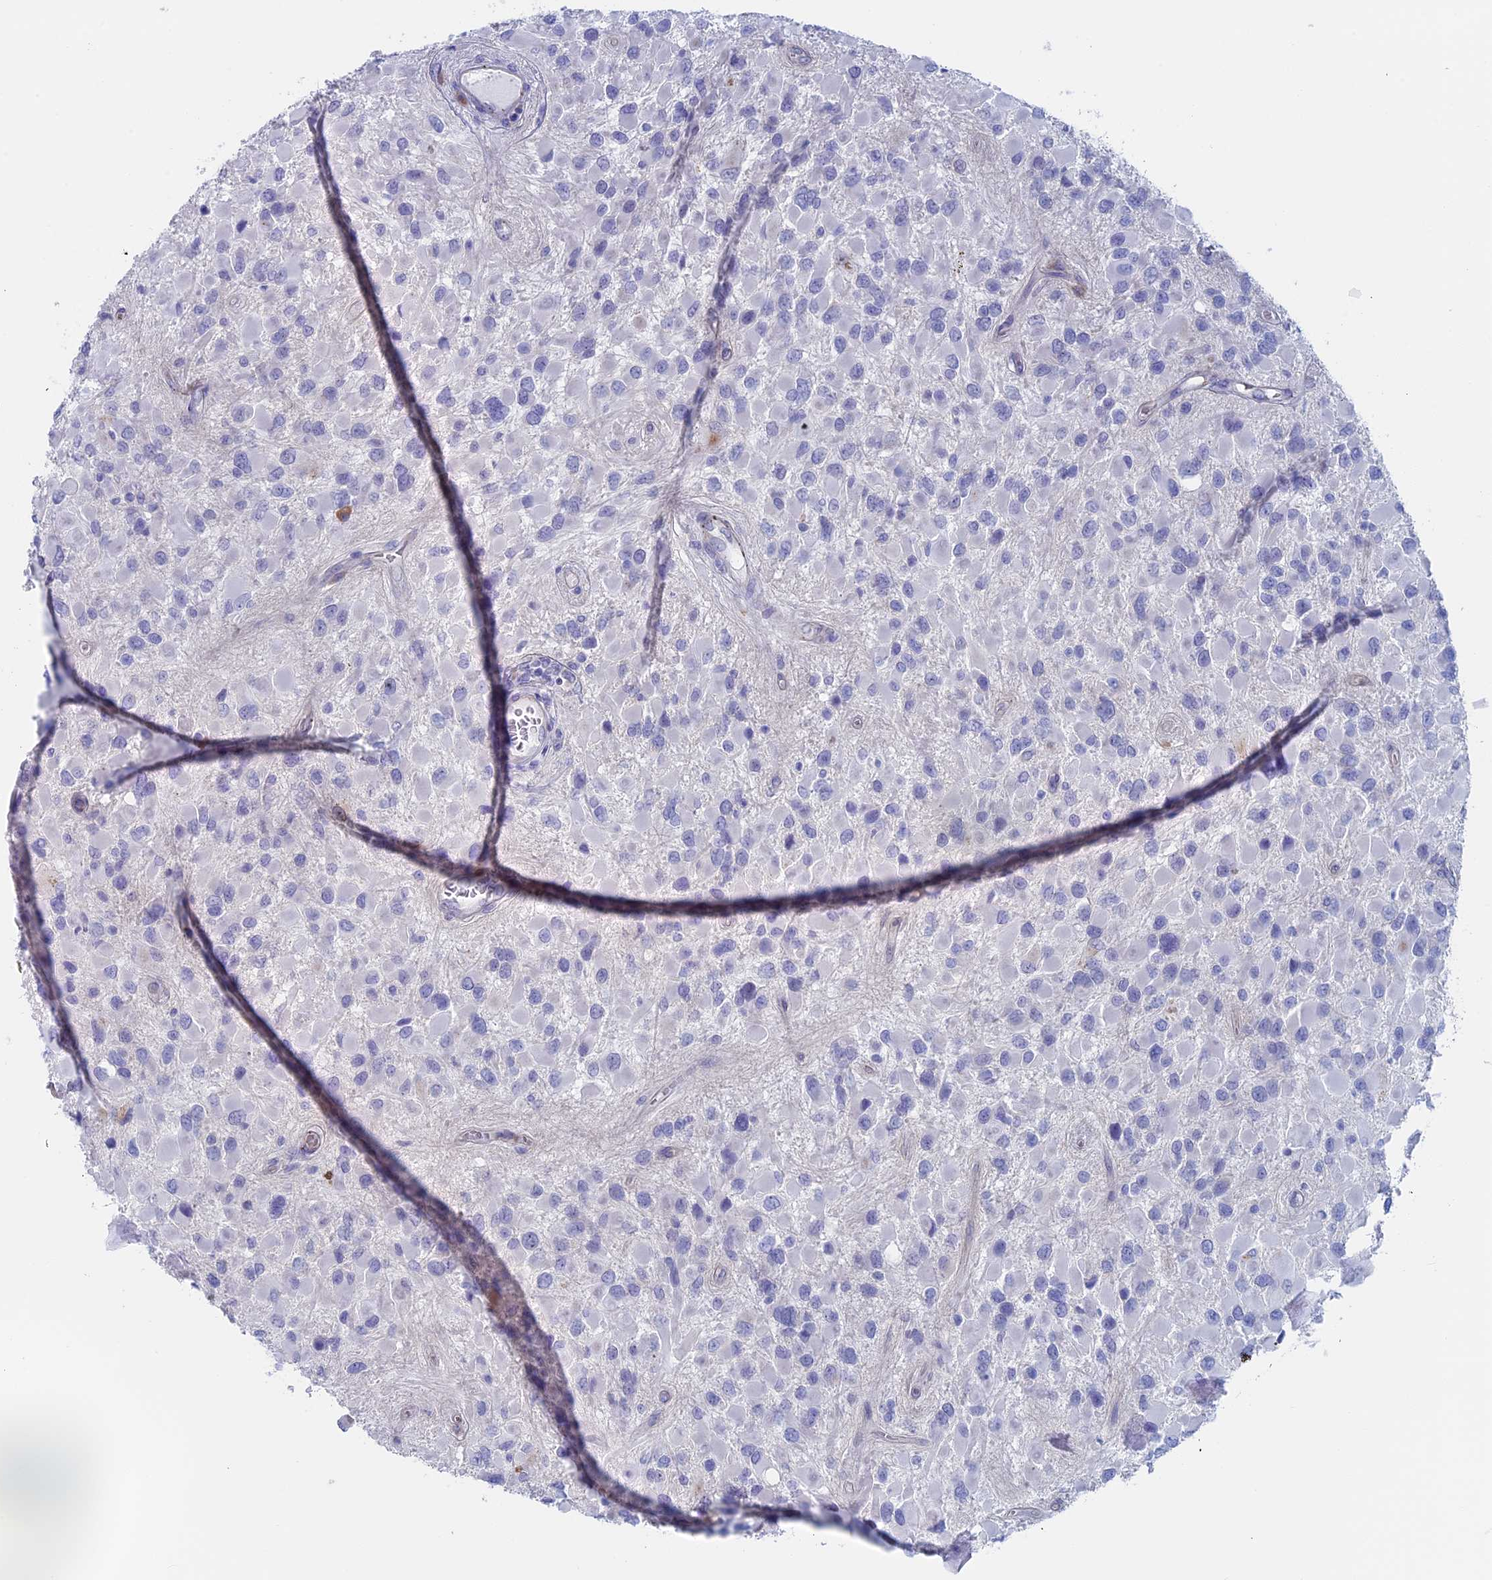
{"staining": {"intensity": "negative", "quantity": "none", "location": "none"}, "tissue": "glioma", "cell_type": "Tumor cells", "image_type": "cancer", "snomed": [{"axis": "morphology", "description": "Glioma, malignant, High grade"}, {"axis": "topography", "description": "Brain"}], "caption": "IHC of glioma demonstrates no staining in tumor cells.", "gene": "MAGEB6", "patient": {"sex": "male", "age": 53}}